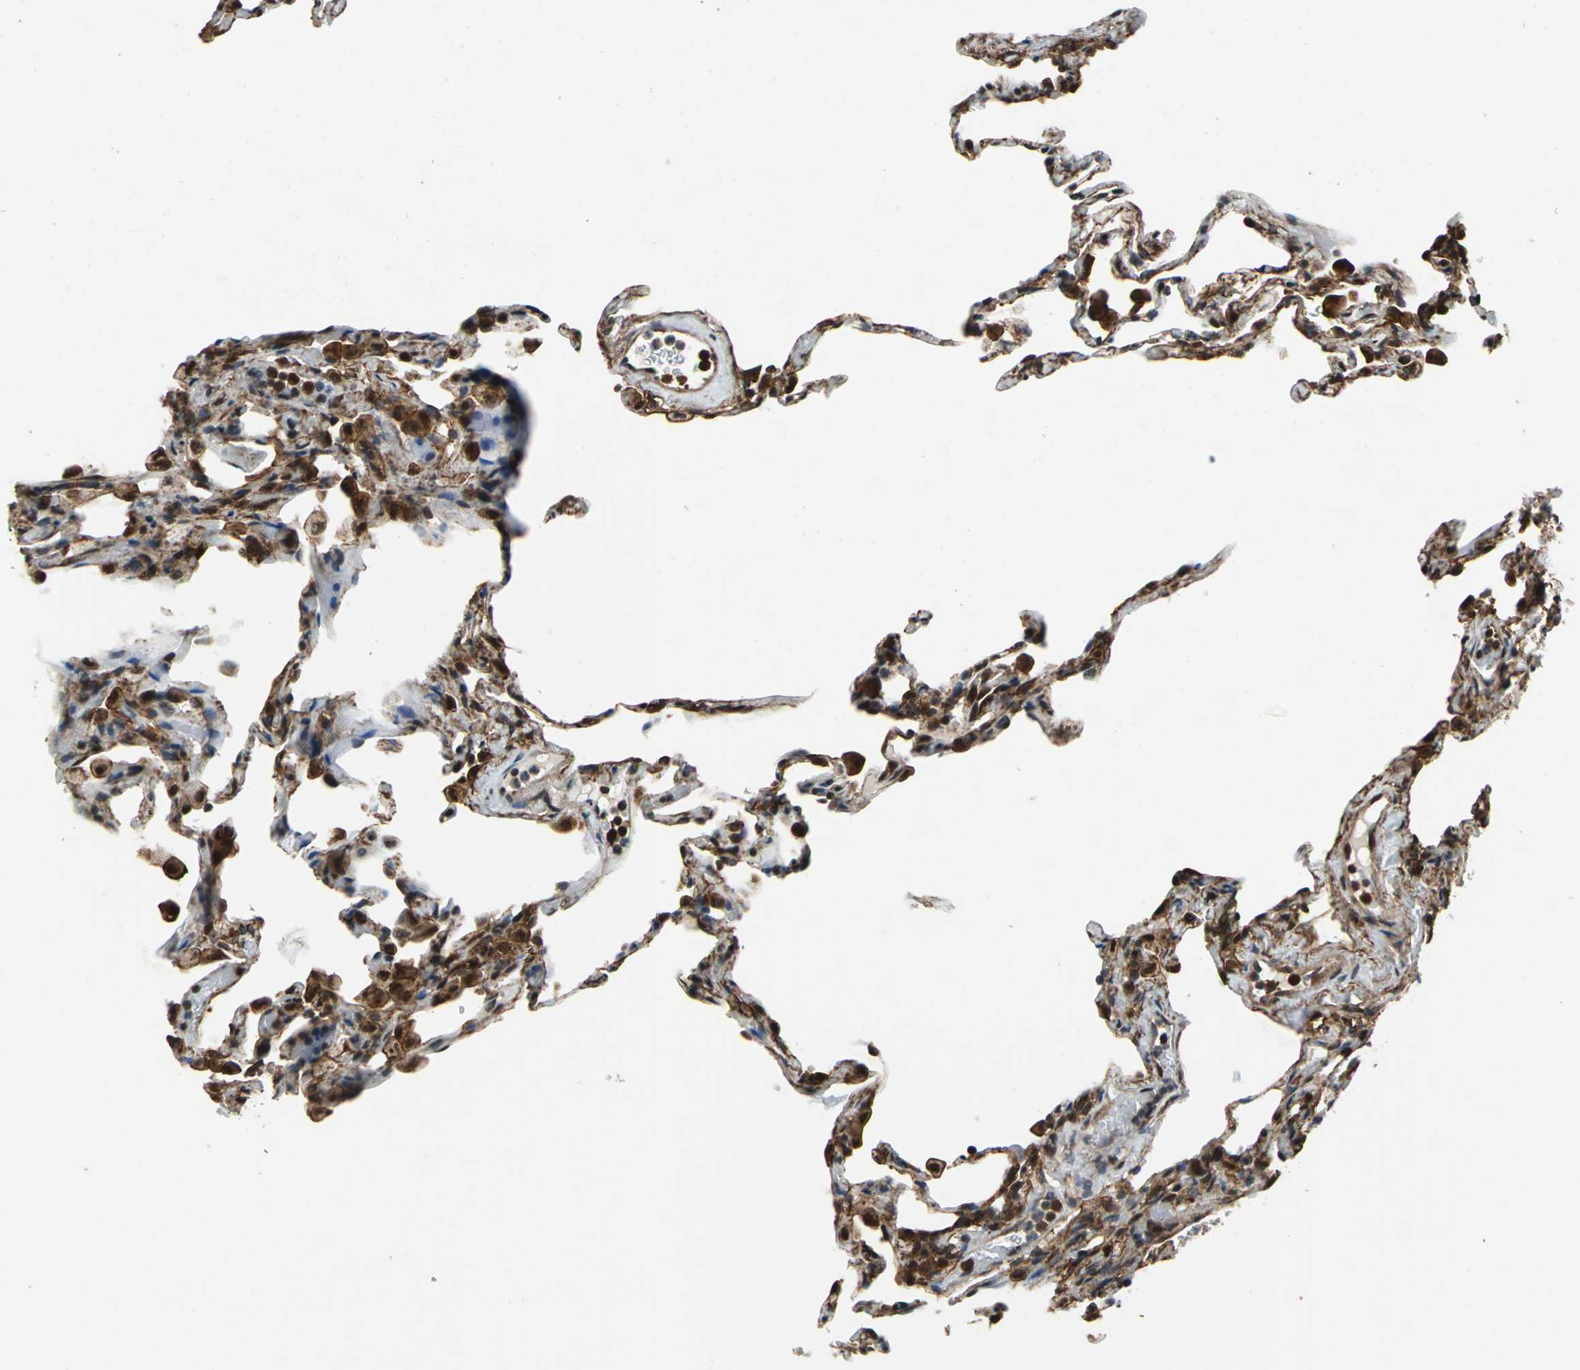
{"staining": {"intensity": "strong", "quantity": "25%-75%", "location": "cytoplasmic/membranous"}, "tissue": "lung", "cell_type": "Alveolar cells", "image_type": "normal", "snomed": [{"axis": "morphology", "description": "Normal tissue, NOS"}, {"axis": "topography", "description": "Lung"}], "caption": "Strong cytoplasmic/membranous staining is present in about 25%-75% of alveolar cells in normal lung.", "gene": "AATF", "patient": {"sex": "male", "age": 59}}